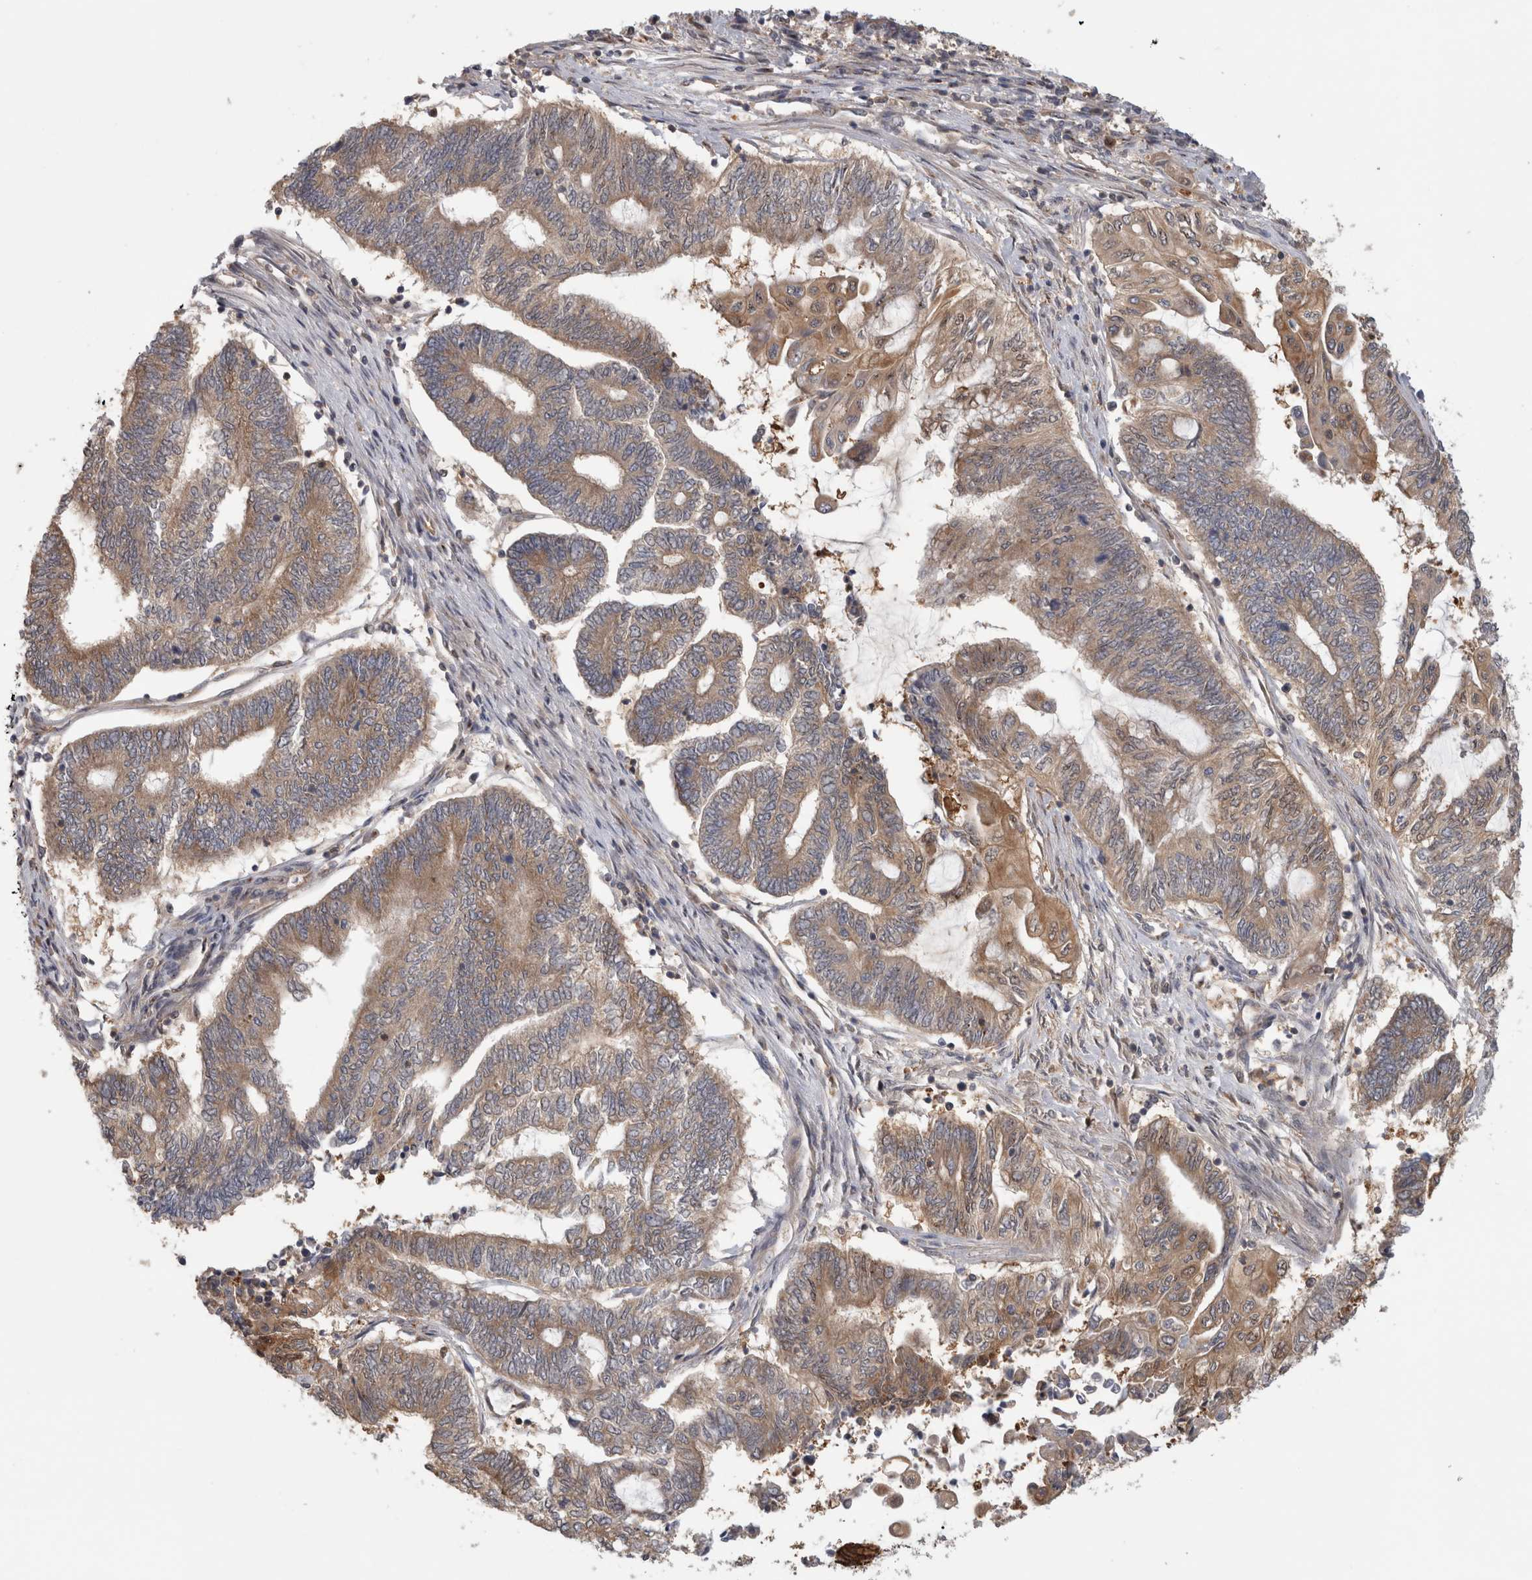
{"staining": {"intensity": "moderate", "quantity": ">75%", "location": "cytoplasmic/membranous"}, "tissue": "endometrial cancer", "cell_type": "Tumor cells", "image_type": "cancer", "snomed": [{"axis": "morphology", "description": "Adenocarcinoma, NOS"}, {"axis": "topography", "description": "Uterus"}, {"axis": "topography", "description": "Endometrium"}], "caption": "Brown immunohistochemical staining in human adenocarcinoma (endometrial) demonstrates moderate cytoplasmic/membranous expression in approximately >75% of tumor cells.", "gene": "PIGP", "patient": {"sex": "female", "age": 70}}